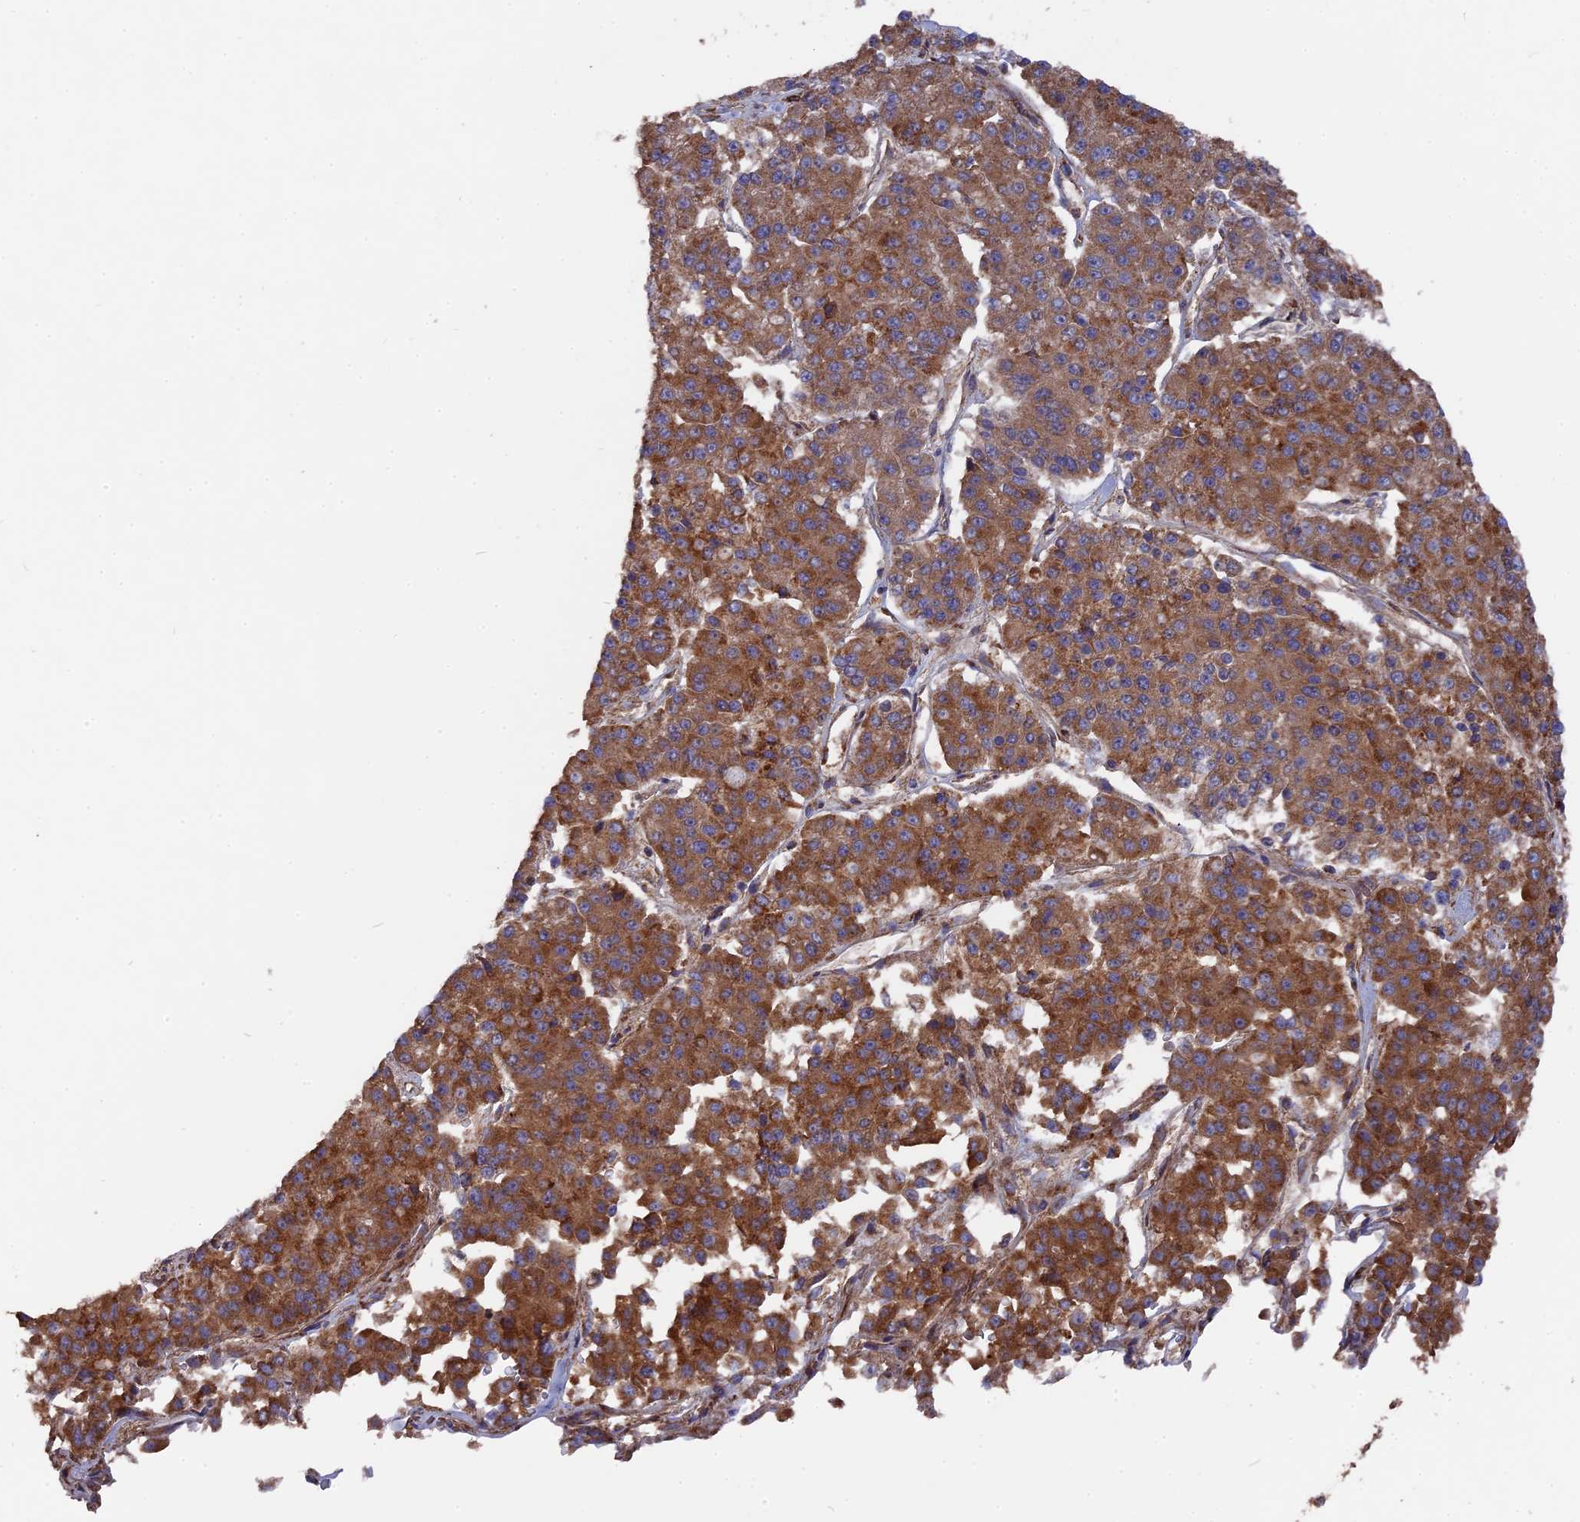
{"staining": {"intensity": "moderate", "quantity": ">75%", "location": "cytoplasmic/membranous"}, "tissue": "pancreatic cancer", "cell_type": "Tumor cells", "image_type": "cancer", "snomed": [{"axis": "morphology", "description": "Adenocarcinoma, NOS"}, {"axis": "topography", "description": "Pancreas"}], "caption": "The immunohistochemical stain highlights moderate cytoplasmic/membranous staining in tumor cells of pancreatic cancer tissue. (Brightfield microscopy of DAB IHC at high magnification).", "gene": "TELO2", "patient": {"sex": "male", "age": 50}}